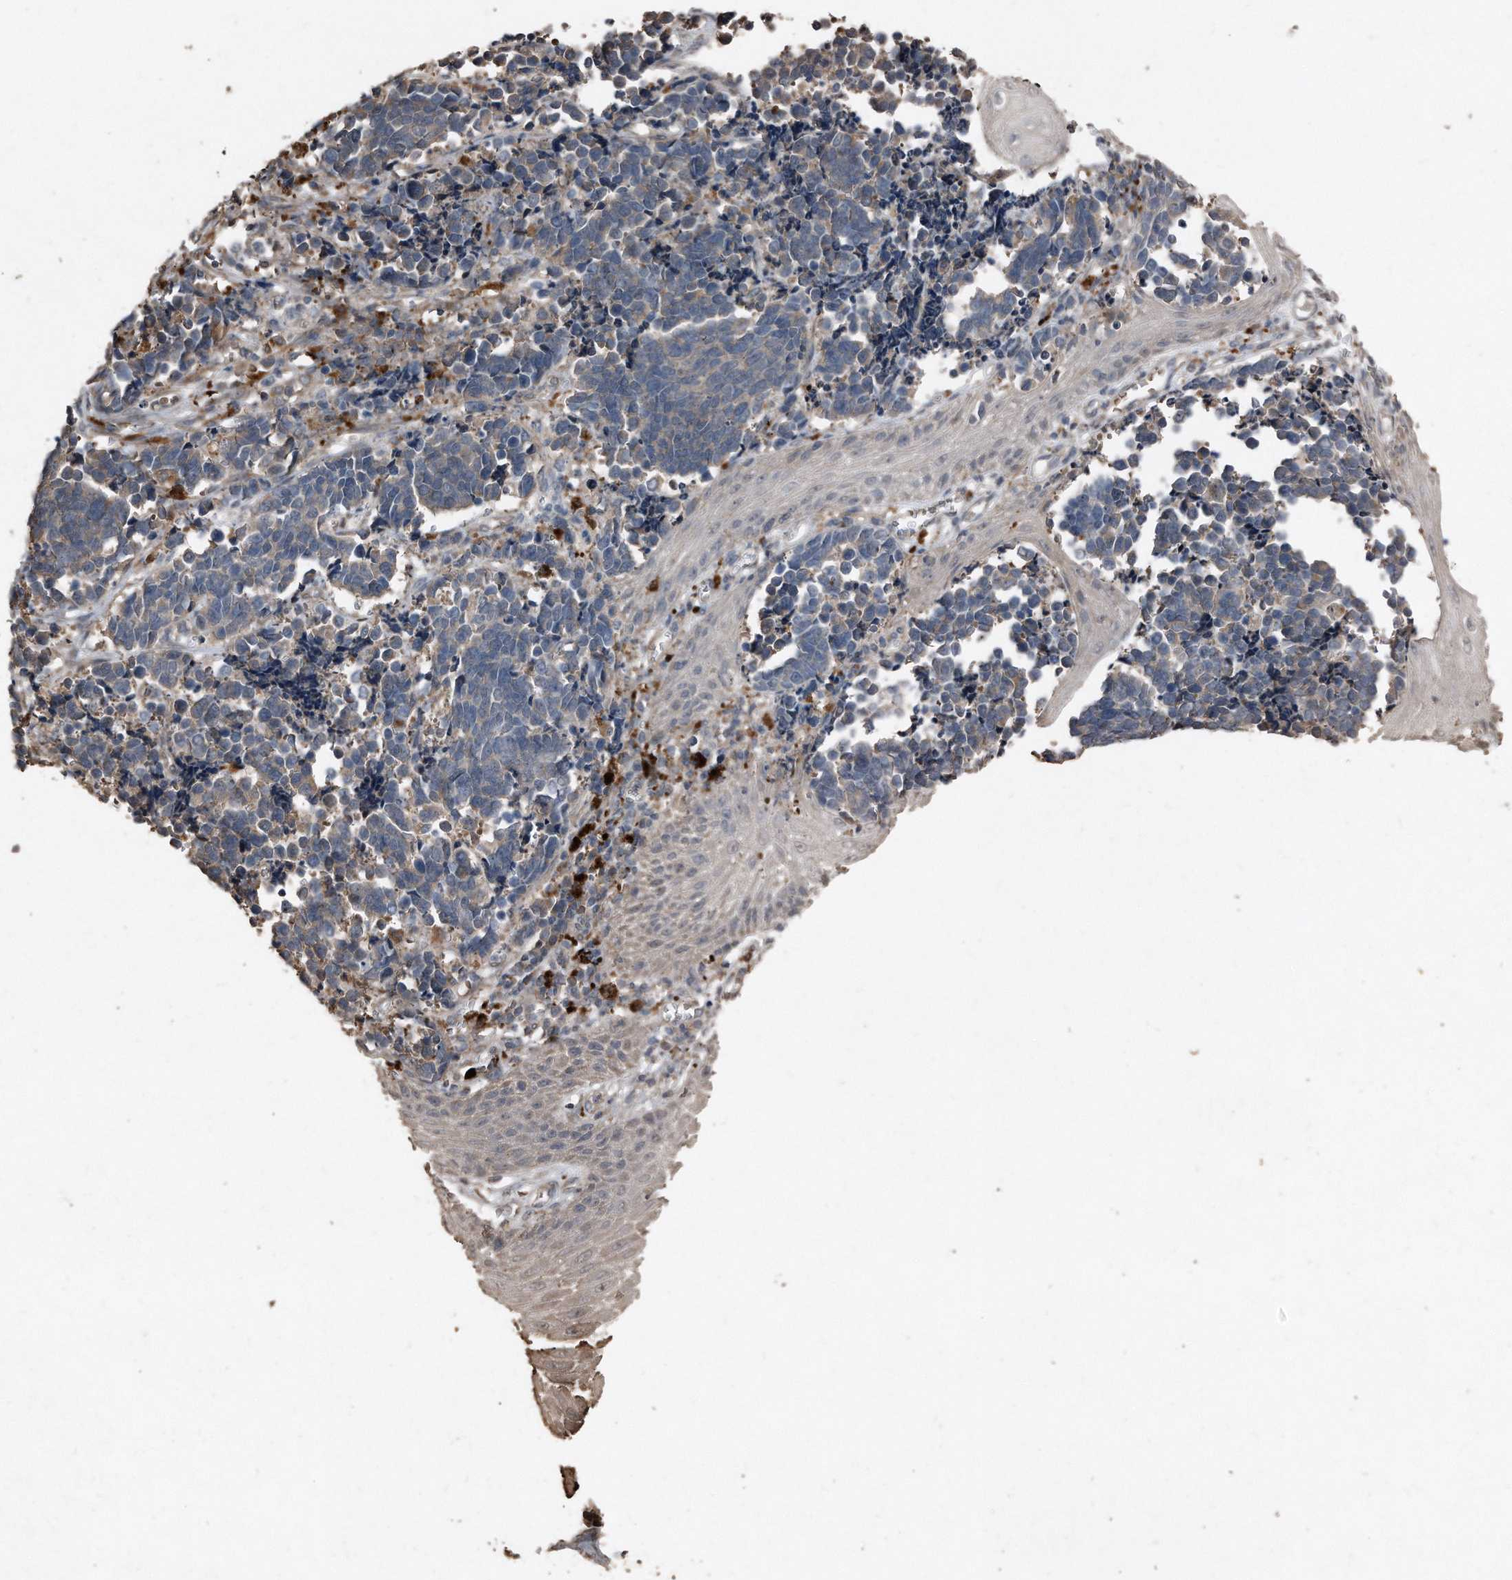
{"staining": {"intensity": "weak", "quantity": "<25%", "location": "cytoplasmic/membranous"}, "tissue": "cervical cancer", "cell_type": "Tumor cells", "image_type": "cancer", "snomed": [{"axis": "morphology", "description": "Normal tissue, NOS"}, {"axis": "morphology", "description": "Squamous cell carcinoma, NOS"}, {"axis": "topography", "description": "Cervix"}], "caption": "Immunohistochemistry (IHC) micrograph of human squamous cell carcinoma (cervical) stained for a protein (brown), which displays no expression in tumor cells.", "gene": "ANKRD10", "patient": {"sex": "female", "age": 35}}